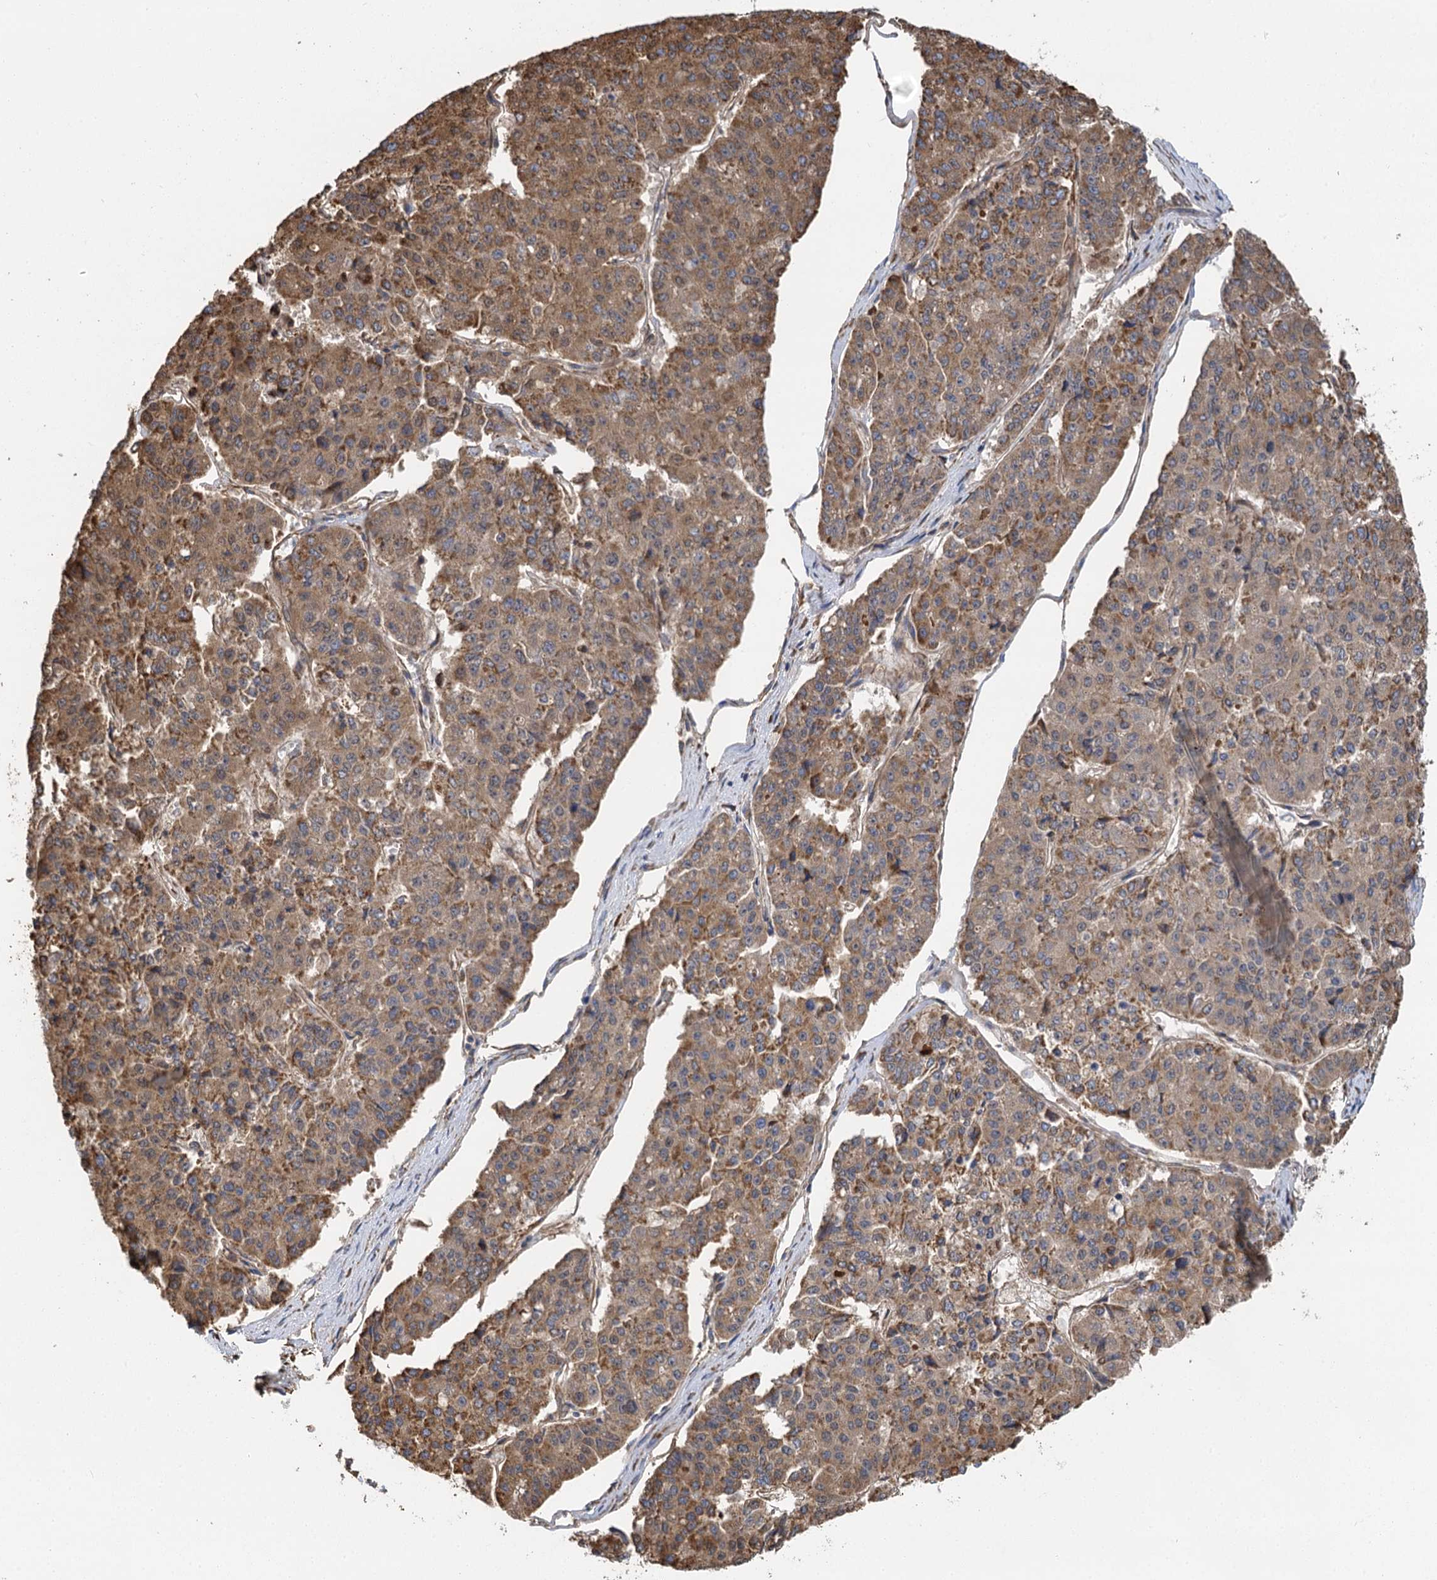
{"staining": {"intensity": "moderate", "quantity": ">75%", "location": "cytoplasmic/membranous"}, "tissue": "pancreatic cancer", "cell_type": "Tumor cells", "image_type": "cancer", "snomed": [{"axis": "morphology", "description": "Adenocarcinoma, NOS"}, {"axis": "topography", "description": "Pancreas"}], "caption": "An immunohistochemistry (IHC) photomicrograph of neoplastic tissue is shown. Protein staining in brown shows moderate cytoplasmic/membranous positivity in adenocarcinoma (pancreatic) within tumor cells.", "gene": "IL11RA", "patient": {"sex": "male", "age": 50}}